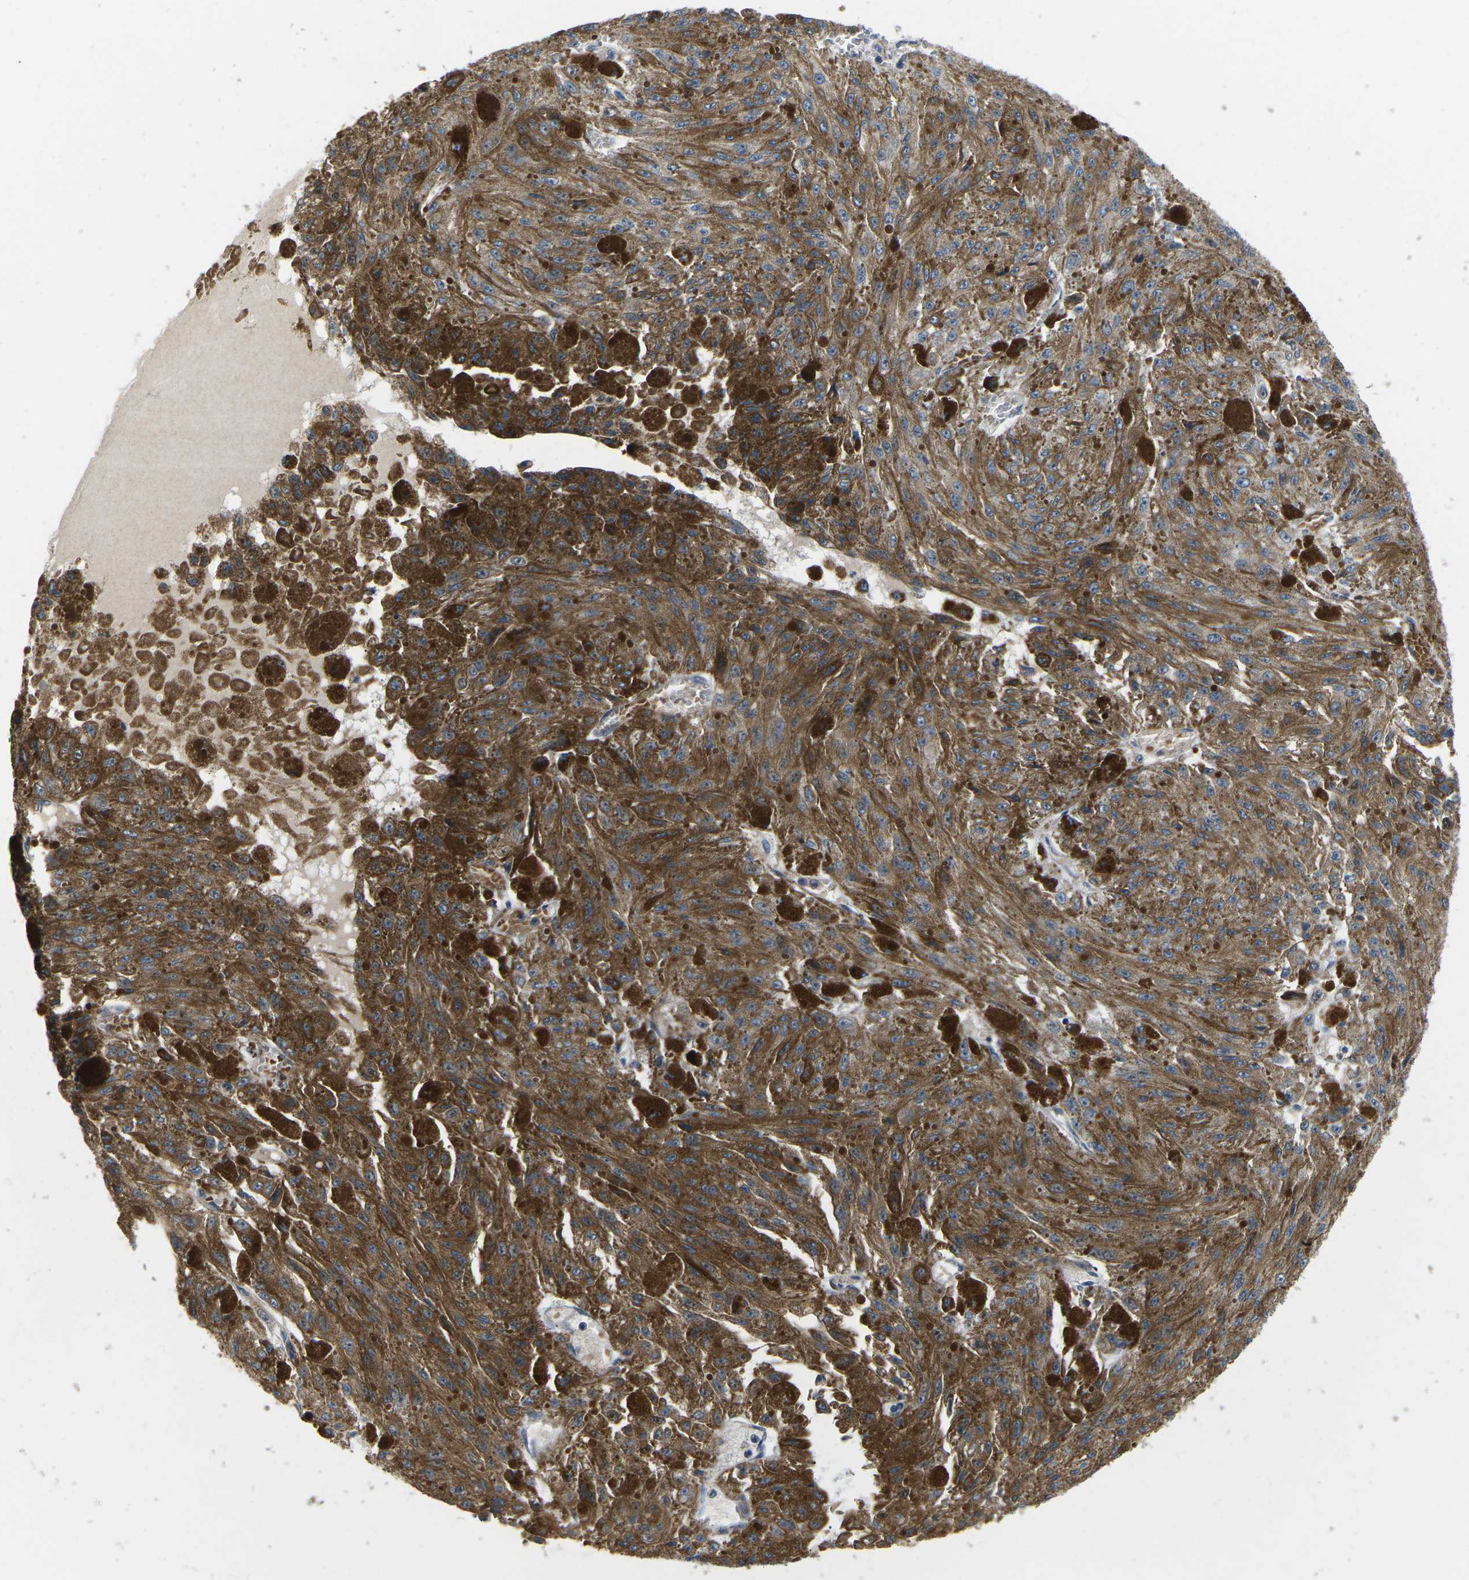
{"staining": {"intensity": "moderate", "quantity": ">75%", "location": "cytoplasmic/membranous"}, "tissue": "melanoma", "cell_type": "Tumor cells", "image_type": "cancer", "snomed": [{"axis": "morphology", "description": "Malignant melanoma, NOS"}, {"axis": "topography", "description": "Other"}], "caption": "A high-resolution micrograph shows immunohistochemistry staining of malignant melanoma, which shows moderate cytoplasmic/membranous staining in about >75% of tumor cells.", "gene": "ERBB4", "patient": {"sex": "male", "age": 79}}